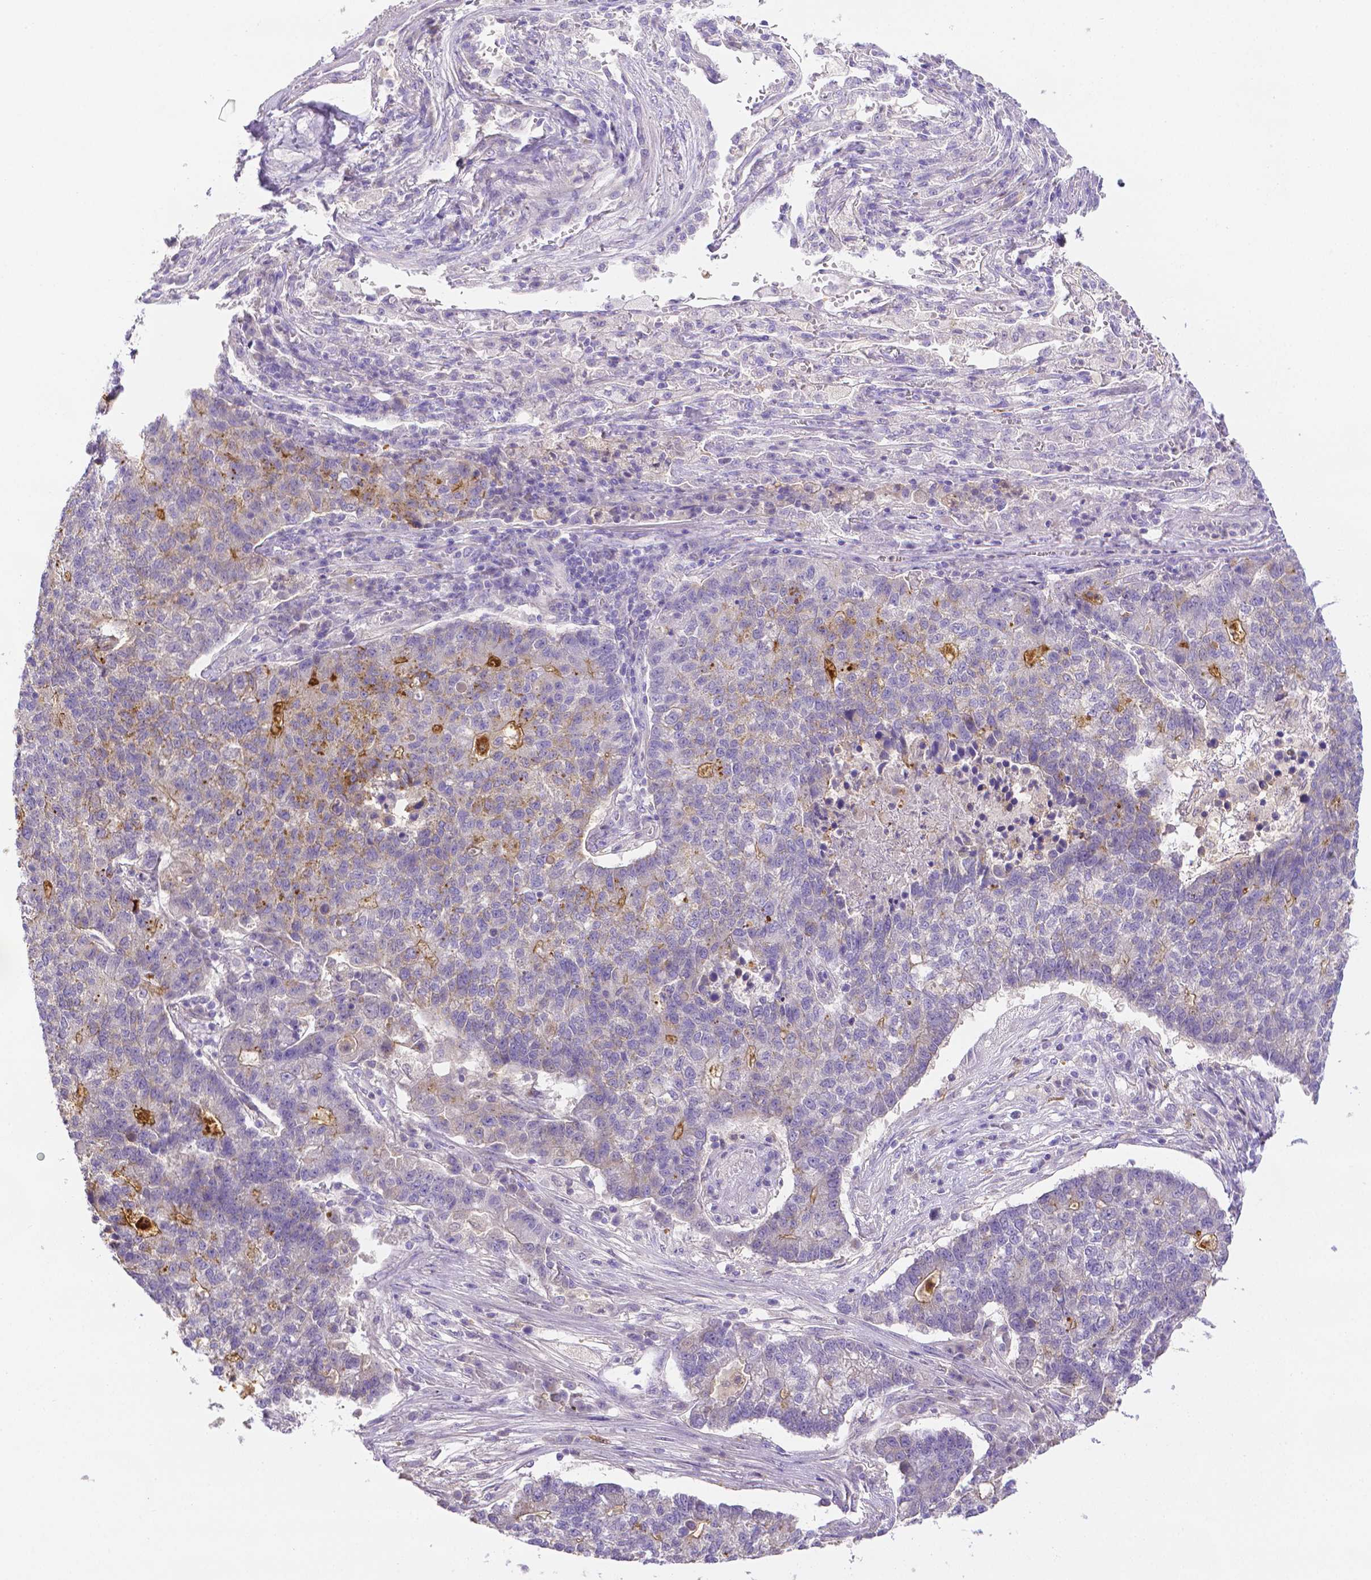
{"staining": {"intensity": "weak", "quantity": "<25%", "location": "cytoplasmic/membranous"}, "tissue": "lung cancer", "cell_type": "Tumor cells", "image_type": "cancer", "snomed": [{"axis": "morphology", "description": "Adenocarcinoma, NOS"}, {"axis": "topography", "description": "Lung"}], "caption": "A high-resolution histopathology image shows IHC staining of adenocarcinoma (lung), which displays no significant staining in tumor cells. (DAB IHC with hematoxylin counter stain).", "gene": "NXPH2", "patient": {"sex": "male", "age": 57}}